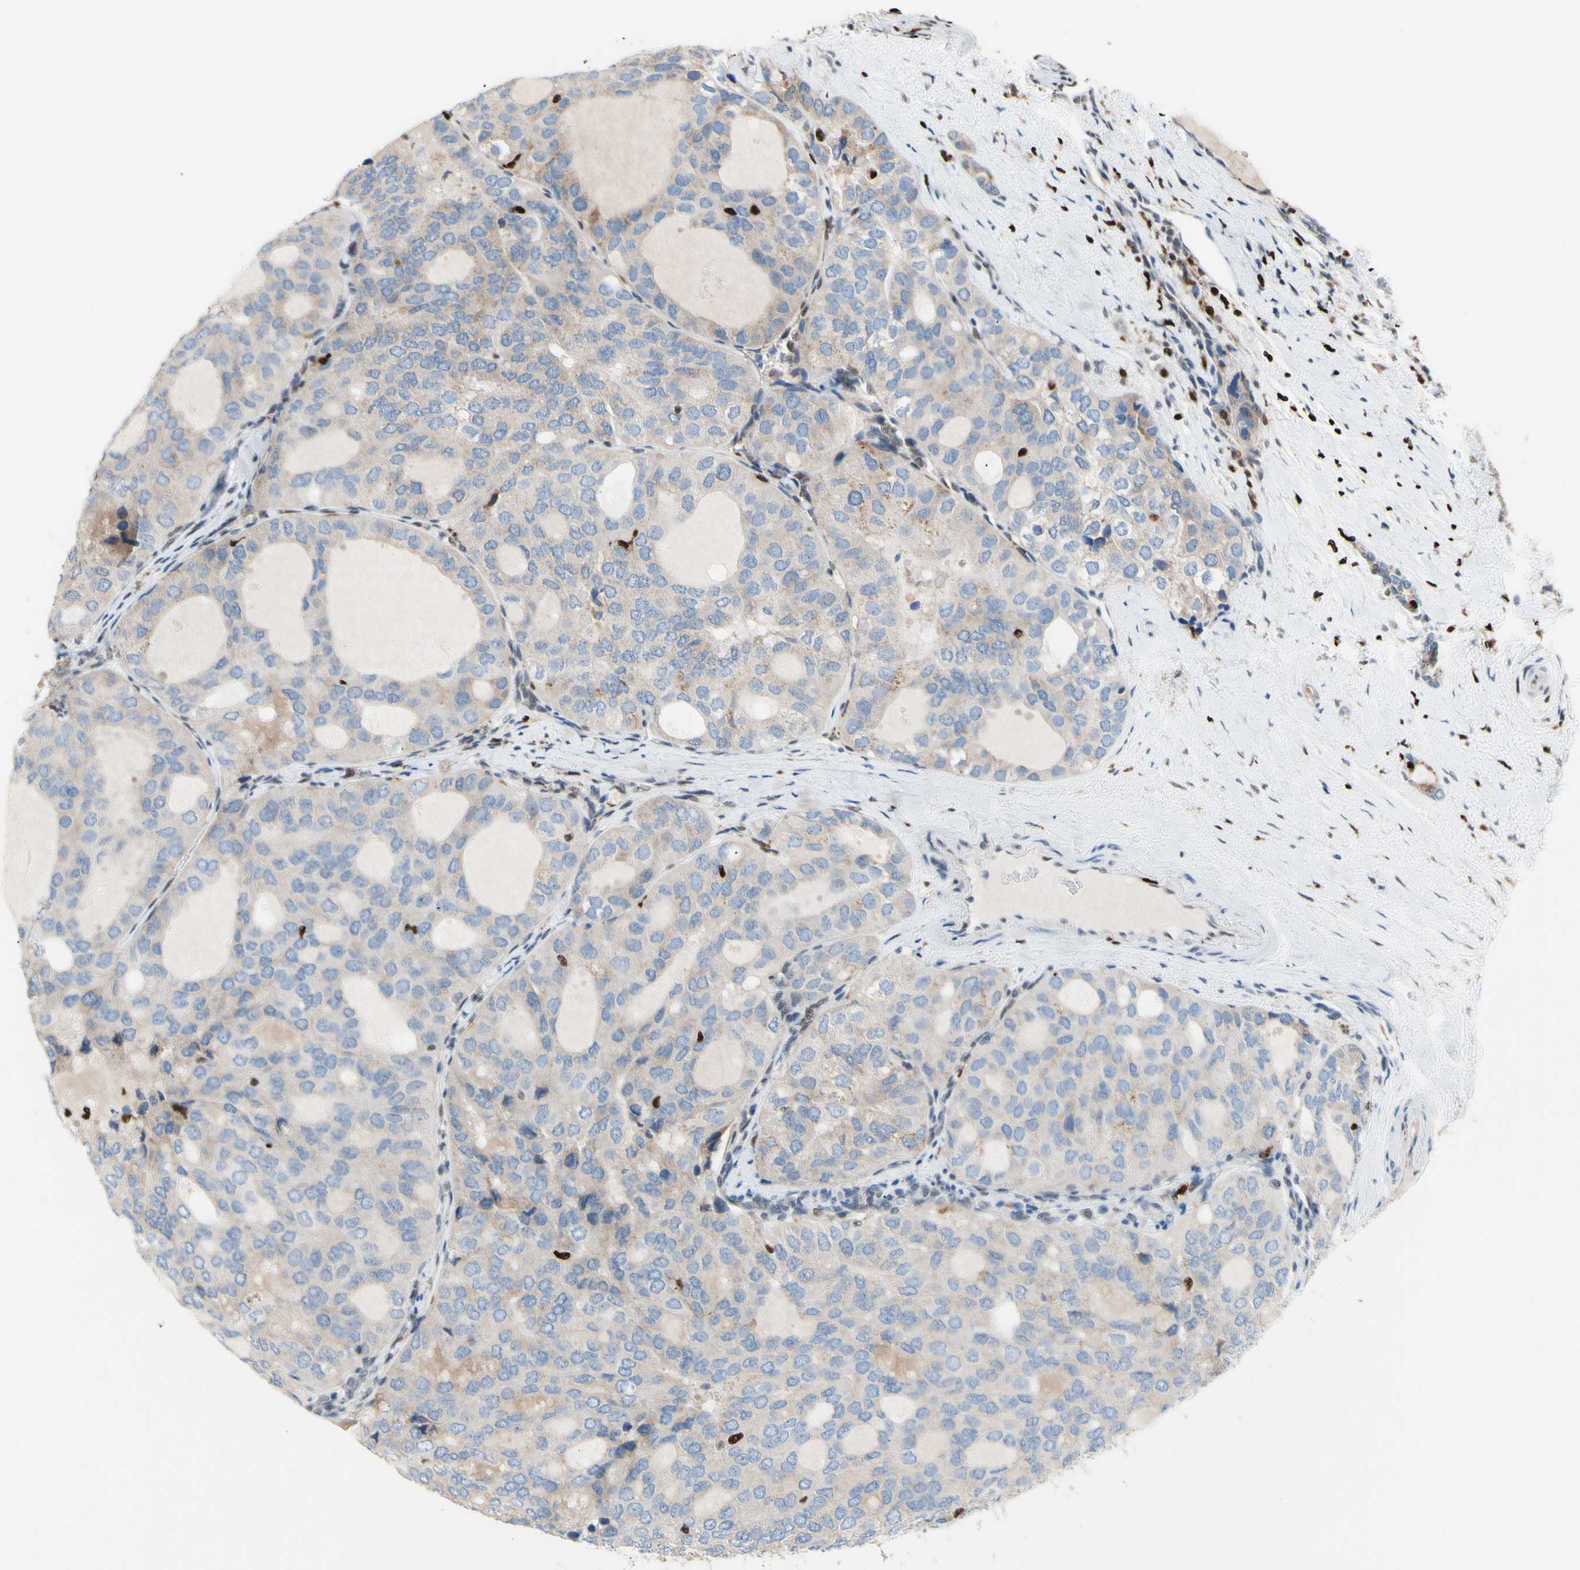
{"staining": {"intensity": "weak", "quantity": ">75%", "location": "cytoplasmic/membranous"}, "tissue": "thyroid cancer", "cell_type": "Tumor cells", "image_type": "cancer", "snomed": [{"axis": "morphology", "description": "Follicular adenoma carcinoma, NOS"}, {"axis": "topography", "description": "Thyroid gland"}], "caption": "Protein staining reveals weak cytoplasmic/membranous positivity in about >75% of tumor cells in thyroid cancer (follicular adenoma carcinoma).", "gene": "EED", "patient": {"sex": "male", "age": 75}}